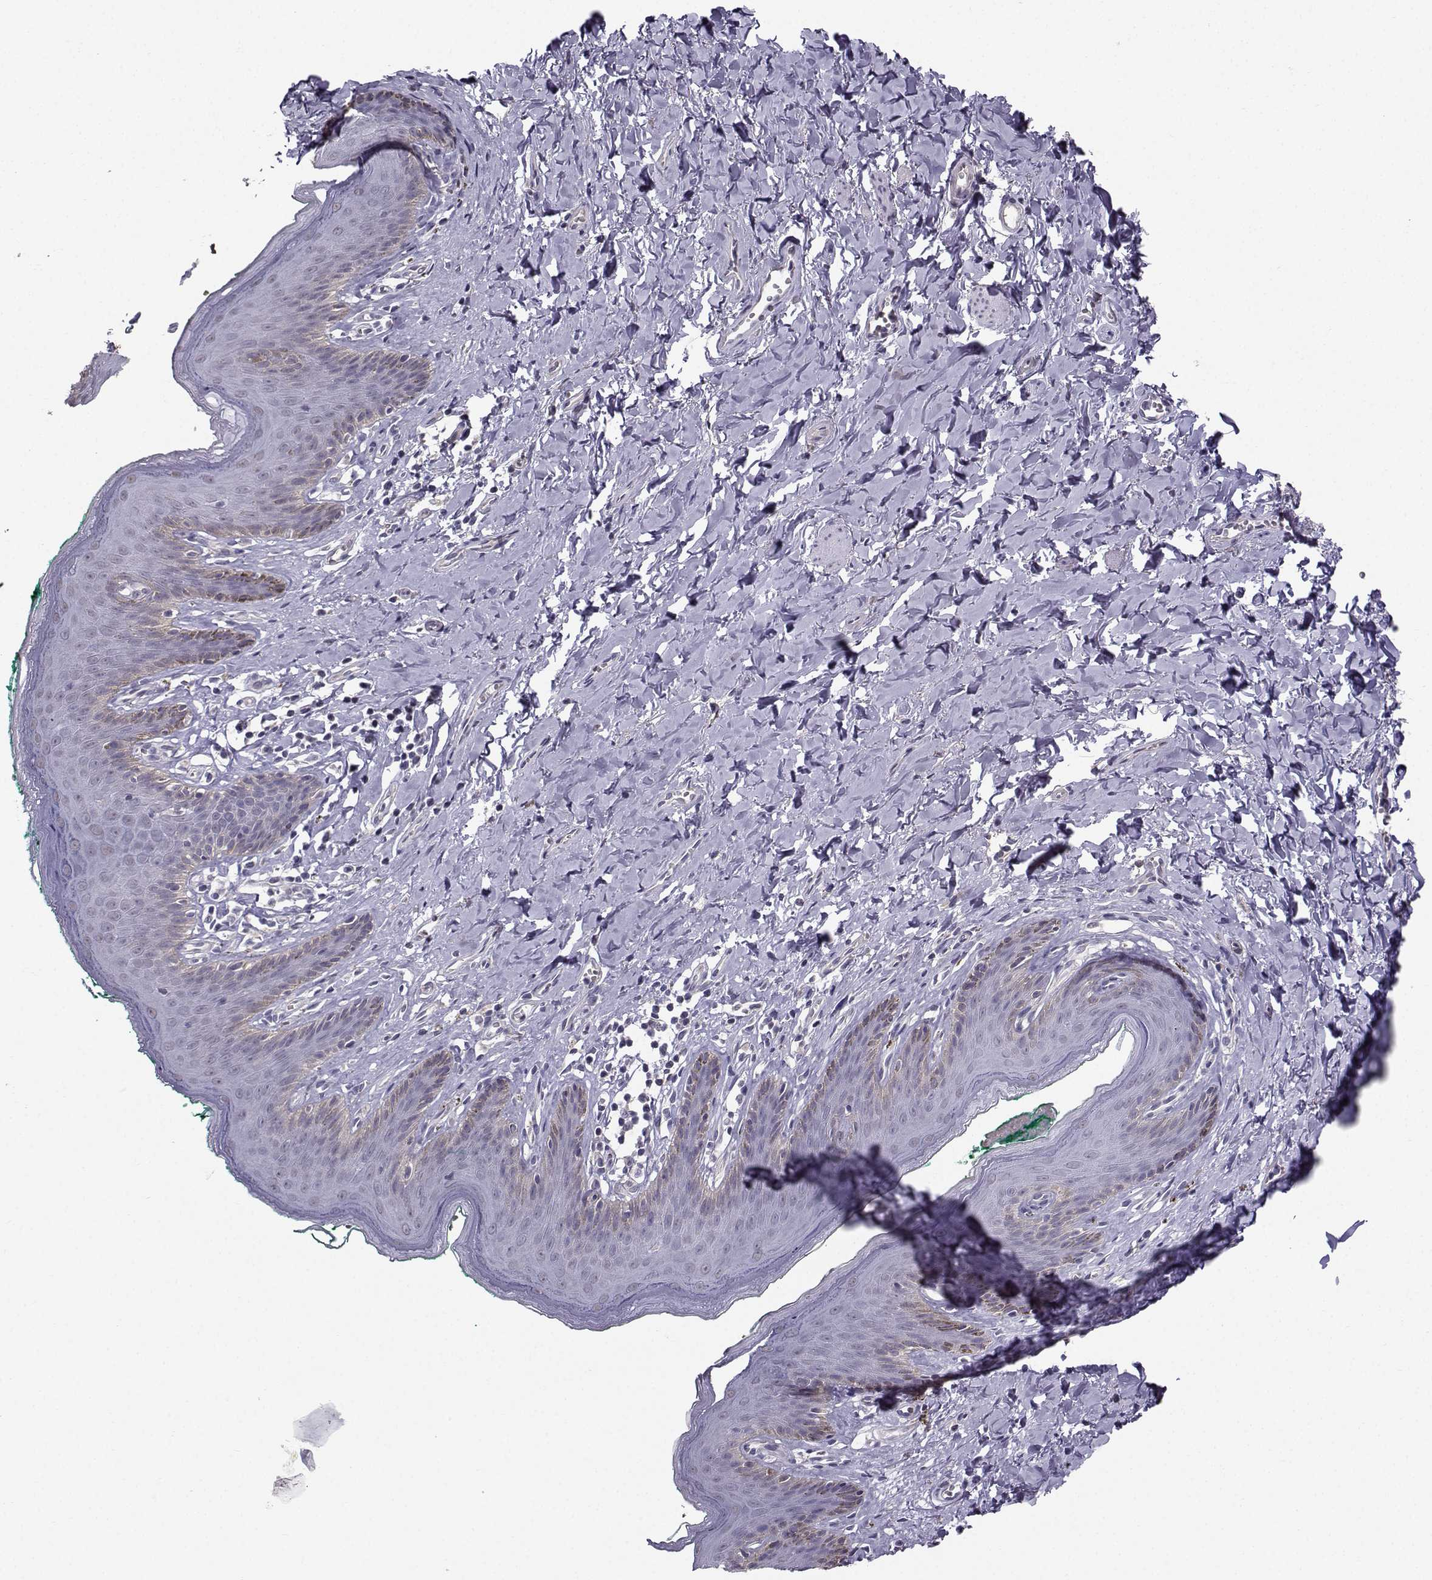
{"staining": {"intensity": "negative", "quantity": "none", "location": "none"}, "tissue": "skin", "cell_type": "Epidermal cells", "image_type": "normal", "snomed": [{"axis": "morphology", "description": "Normal tissue, NOS"}, {"axis": "topography", "description": "Vulva"}], "caption": "Epidermal cells are negative for brown protein staining in unremarkable skin. (Immunohistochemistry, brightfield microscopy, high magnification).", "gene": "TSPYL5", "patient": {"sex": "female", "age": 66}}